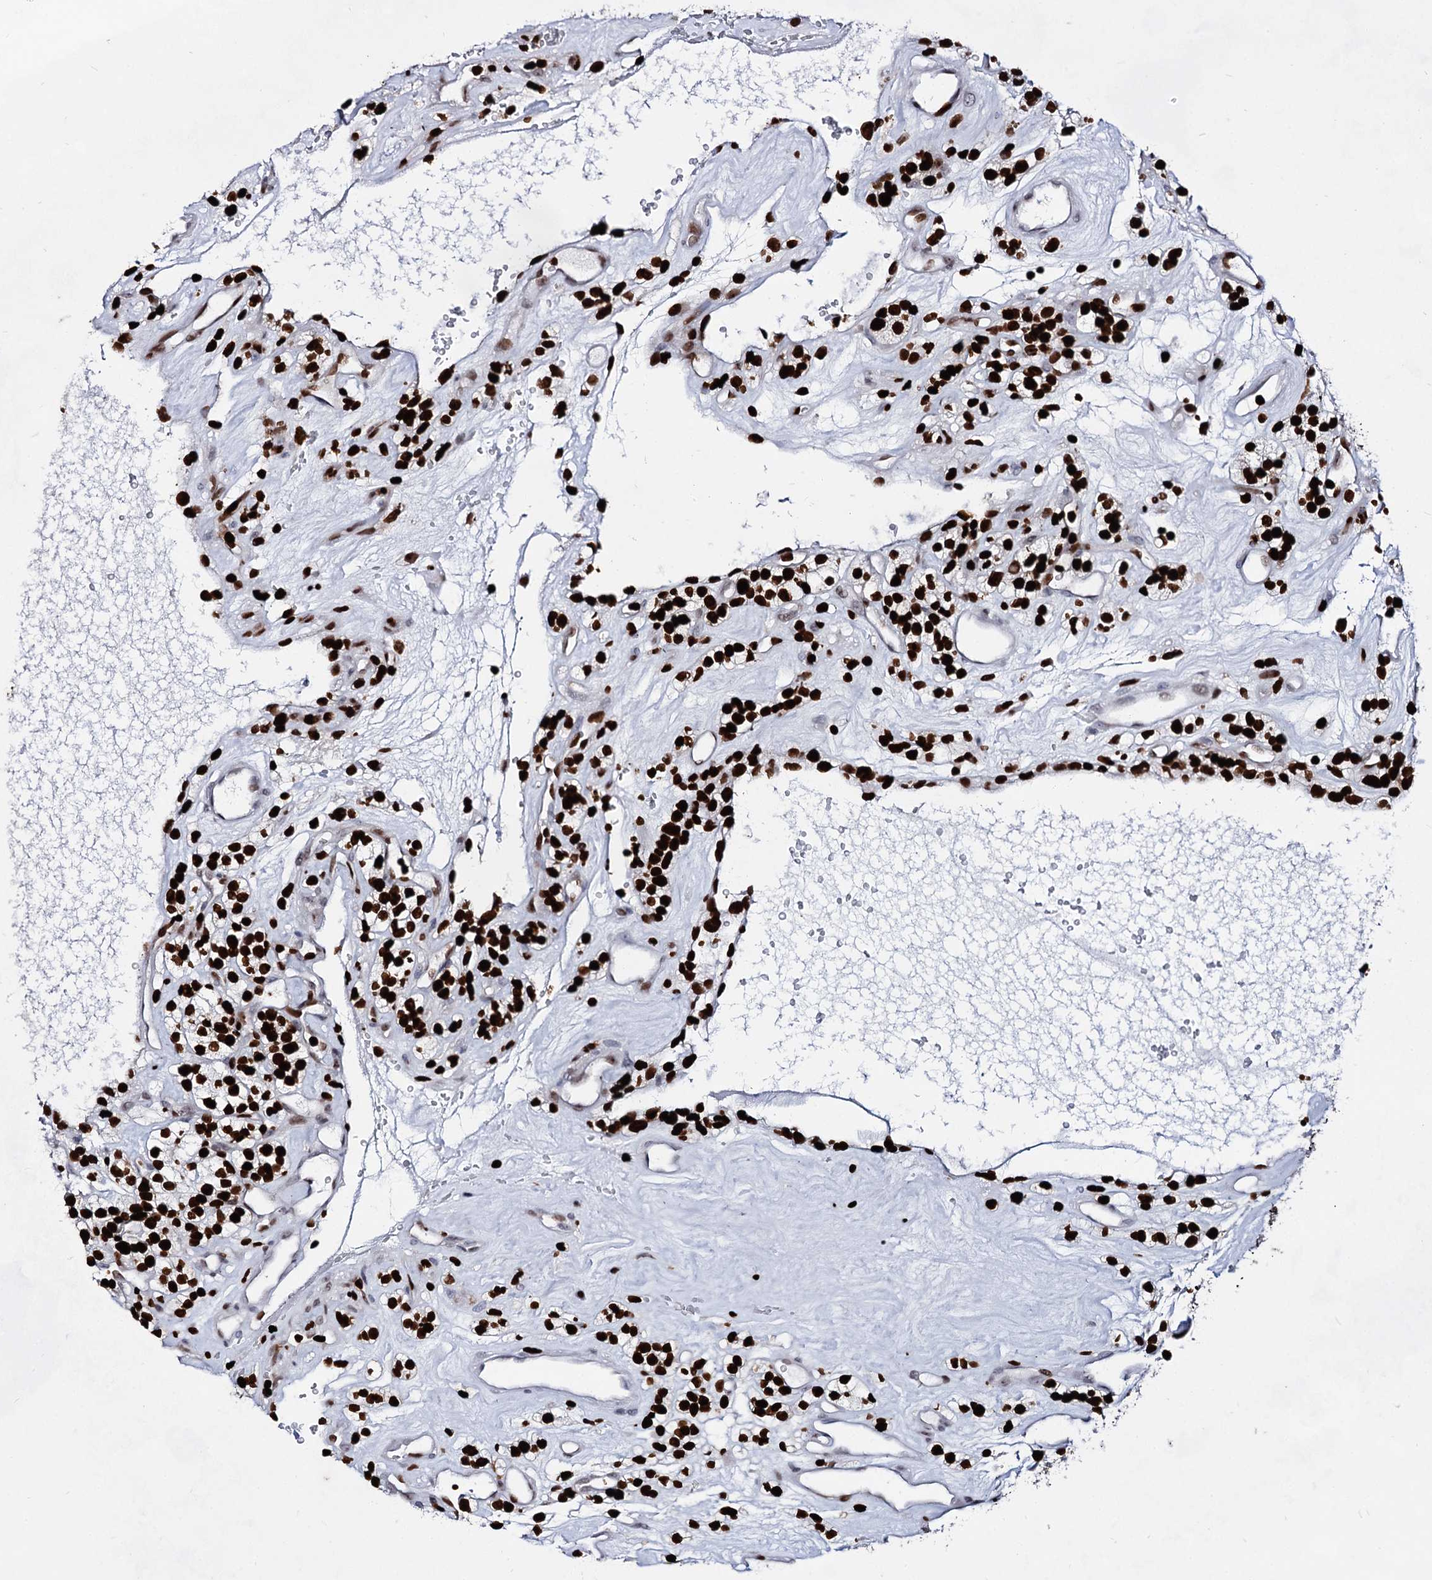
{"staining": {"intensity": "strong", "quantity": ">75%", "location": "nuclear"}, "tissue": "renal cancer", "cell_type": "Tumor cells", "image_type": "cancer", "snomed": [{"axis": "morphology", "description": "Adenocarcinoma, NOS"}, {"axis": "topography", "description": "Kidney"}], "caption": "Immunohistochemical staining of adenocarcinoma (renal) exhibits high levels of strong nuclear protein expression in about >75% of tumor cells. (DAB IHC with brightfield microscopy, high magnification).", "gene": "HMGB2", "patient": {"sex": "female", "age": 57}}